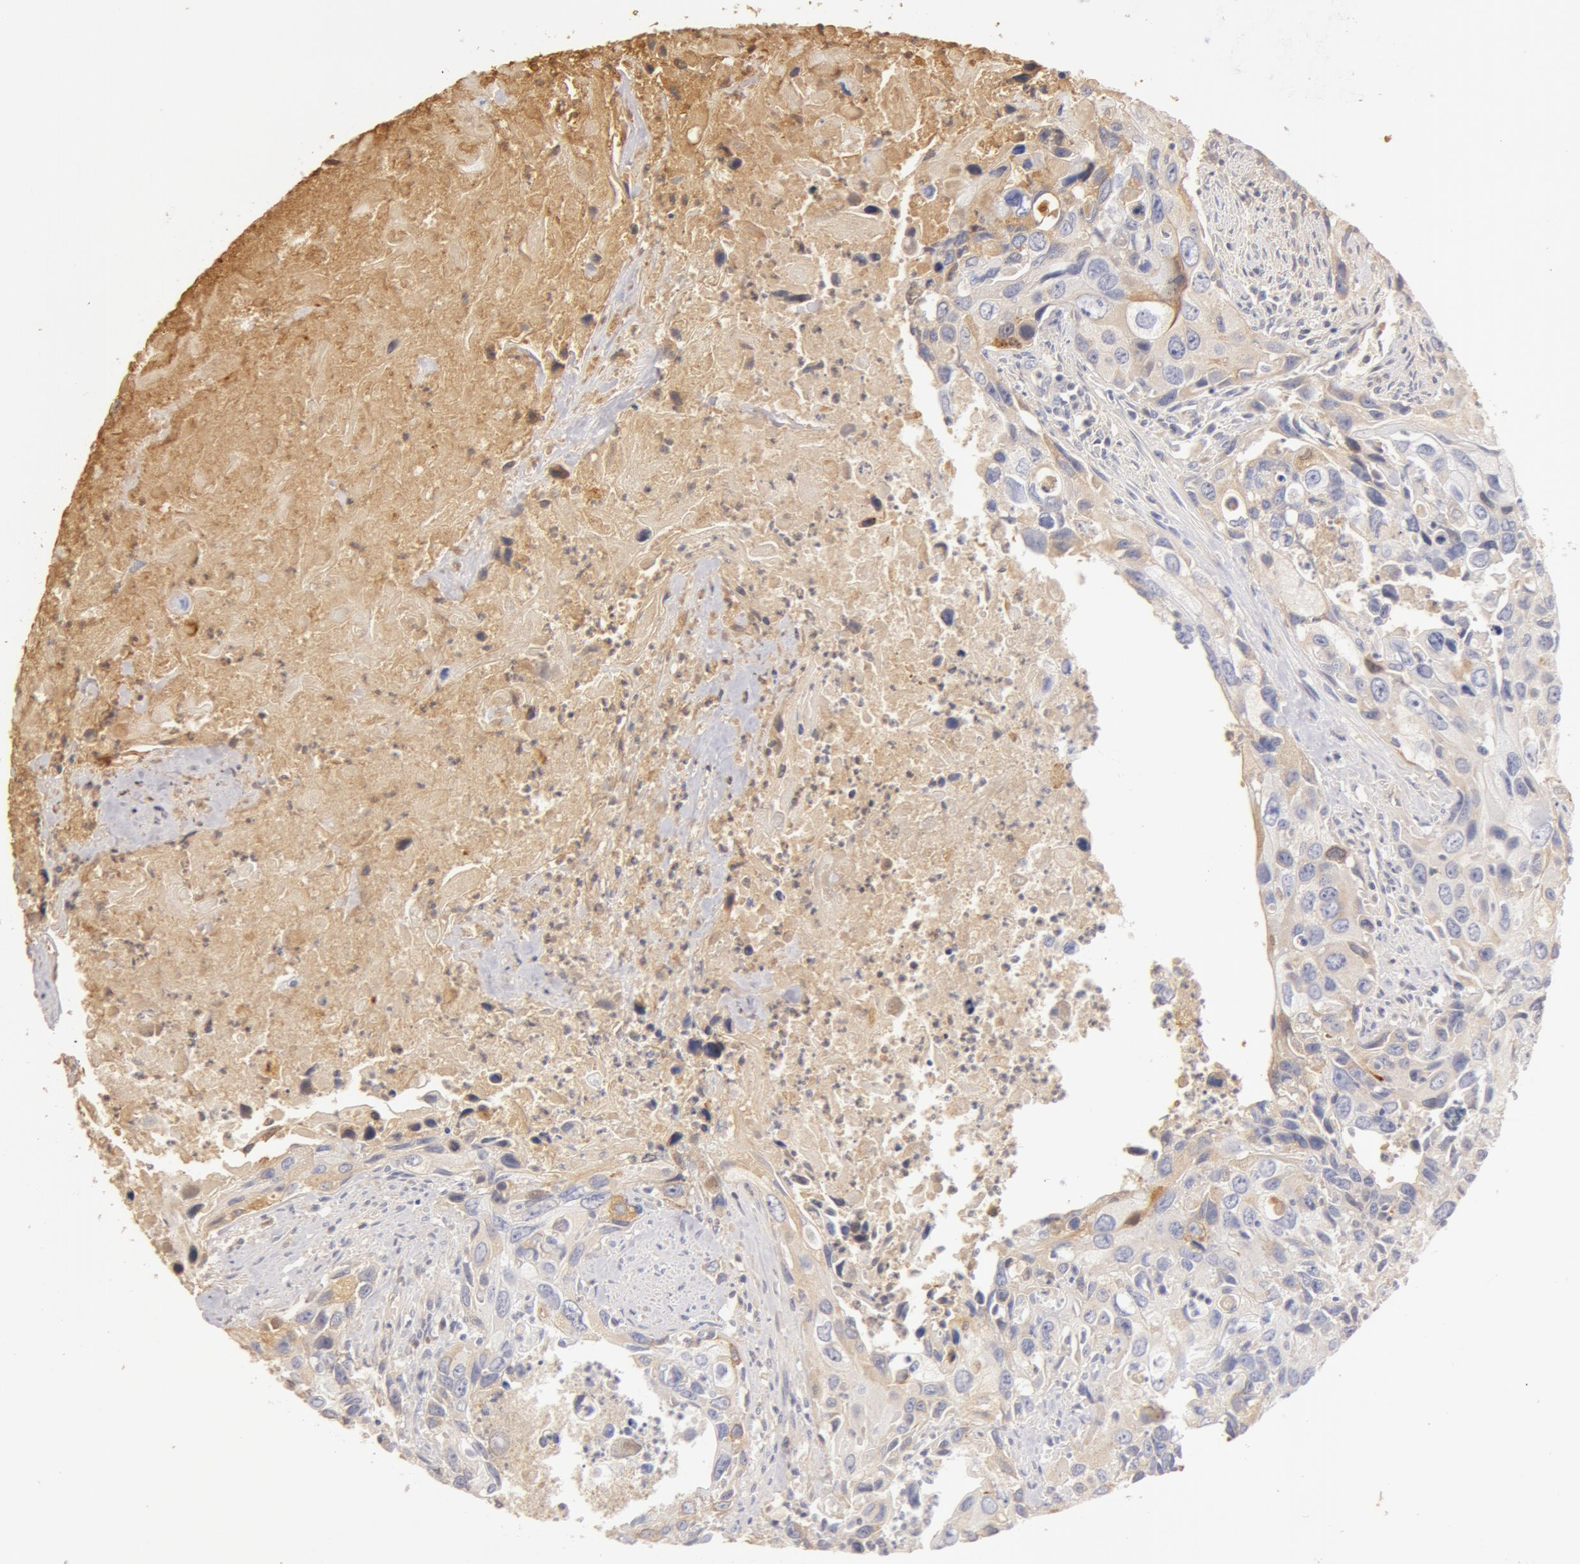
{"staining": {"intensity": "weak", "quantity": "25%-75%", "location": "cytoplasmic/membranous"}, "tissue": "urothelial cancer", "cell_type": "Tumor cells", "image_type": "cancer", "snomed": [{"axis": "morphology", "description": "Urothelial carcinoma, High grade"}, {"axis": "topography", "description": "Urinary bladder"}], "caption": "Protein analysis of urothelial cancer tissue displays weak cytoplasmic/membranous staining in approximately 25%-75% of tumor cells. The staining is performed using DAB (3,3'-diaminobenzidine) brown chromogen to label protein expression. The nuclei are counter-stained blue using hematoxylin.", "gene": "TF", "patient": {"sex": "male", "age": 71}}